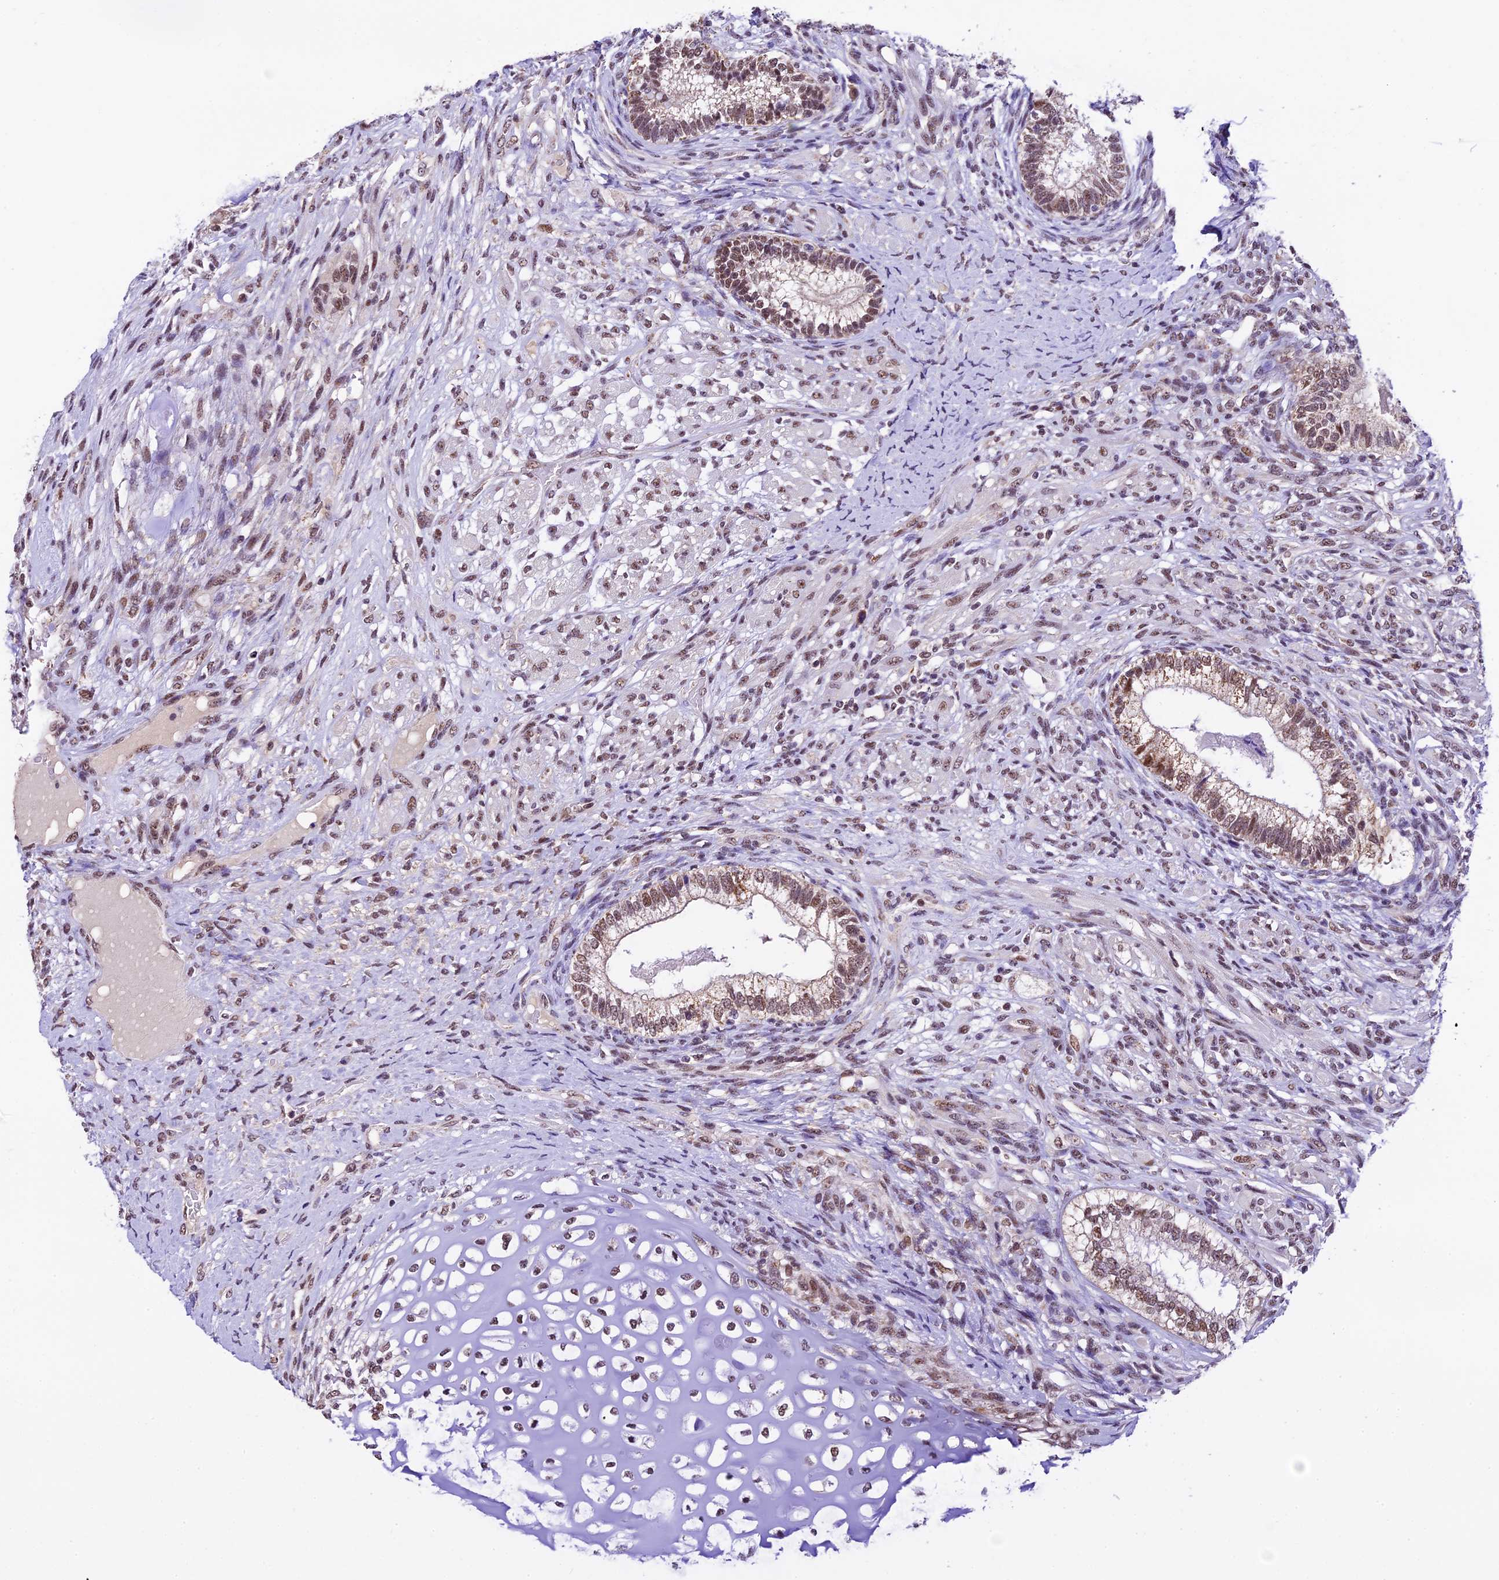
{"staining": {"intensity": "moderate", "quantity": ">75%", "location": "nuclear"}, "tissue": "testis cancer", "cell_type": "Tumor cells", "image_type": "cancer", "snomed": [{"axis": "morphology", "description": "Seminoma, NOS"}, {"axis": "morphology", "description": "Carcinoma, Embryonal, NOS"}, {"axis": "topography", "description": "Testis"}], "caption": "IHC of human embryonal carcinoma (testis) displays medium levels of moderate nuclear positivity in about >75% of tumor cells.", "gene": "CARS2", "patient": {"sex": "male", "age": 28}}